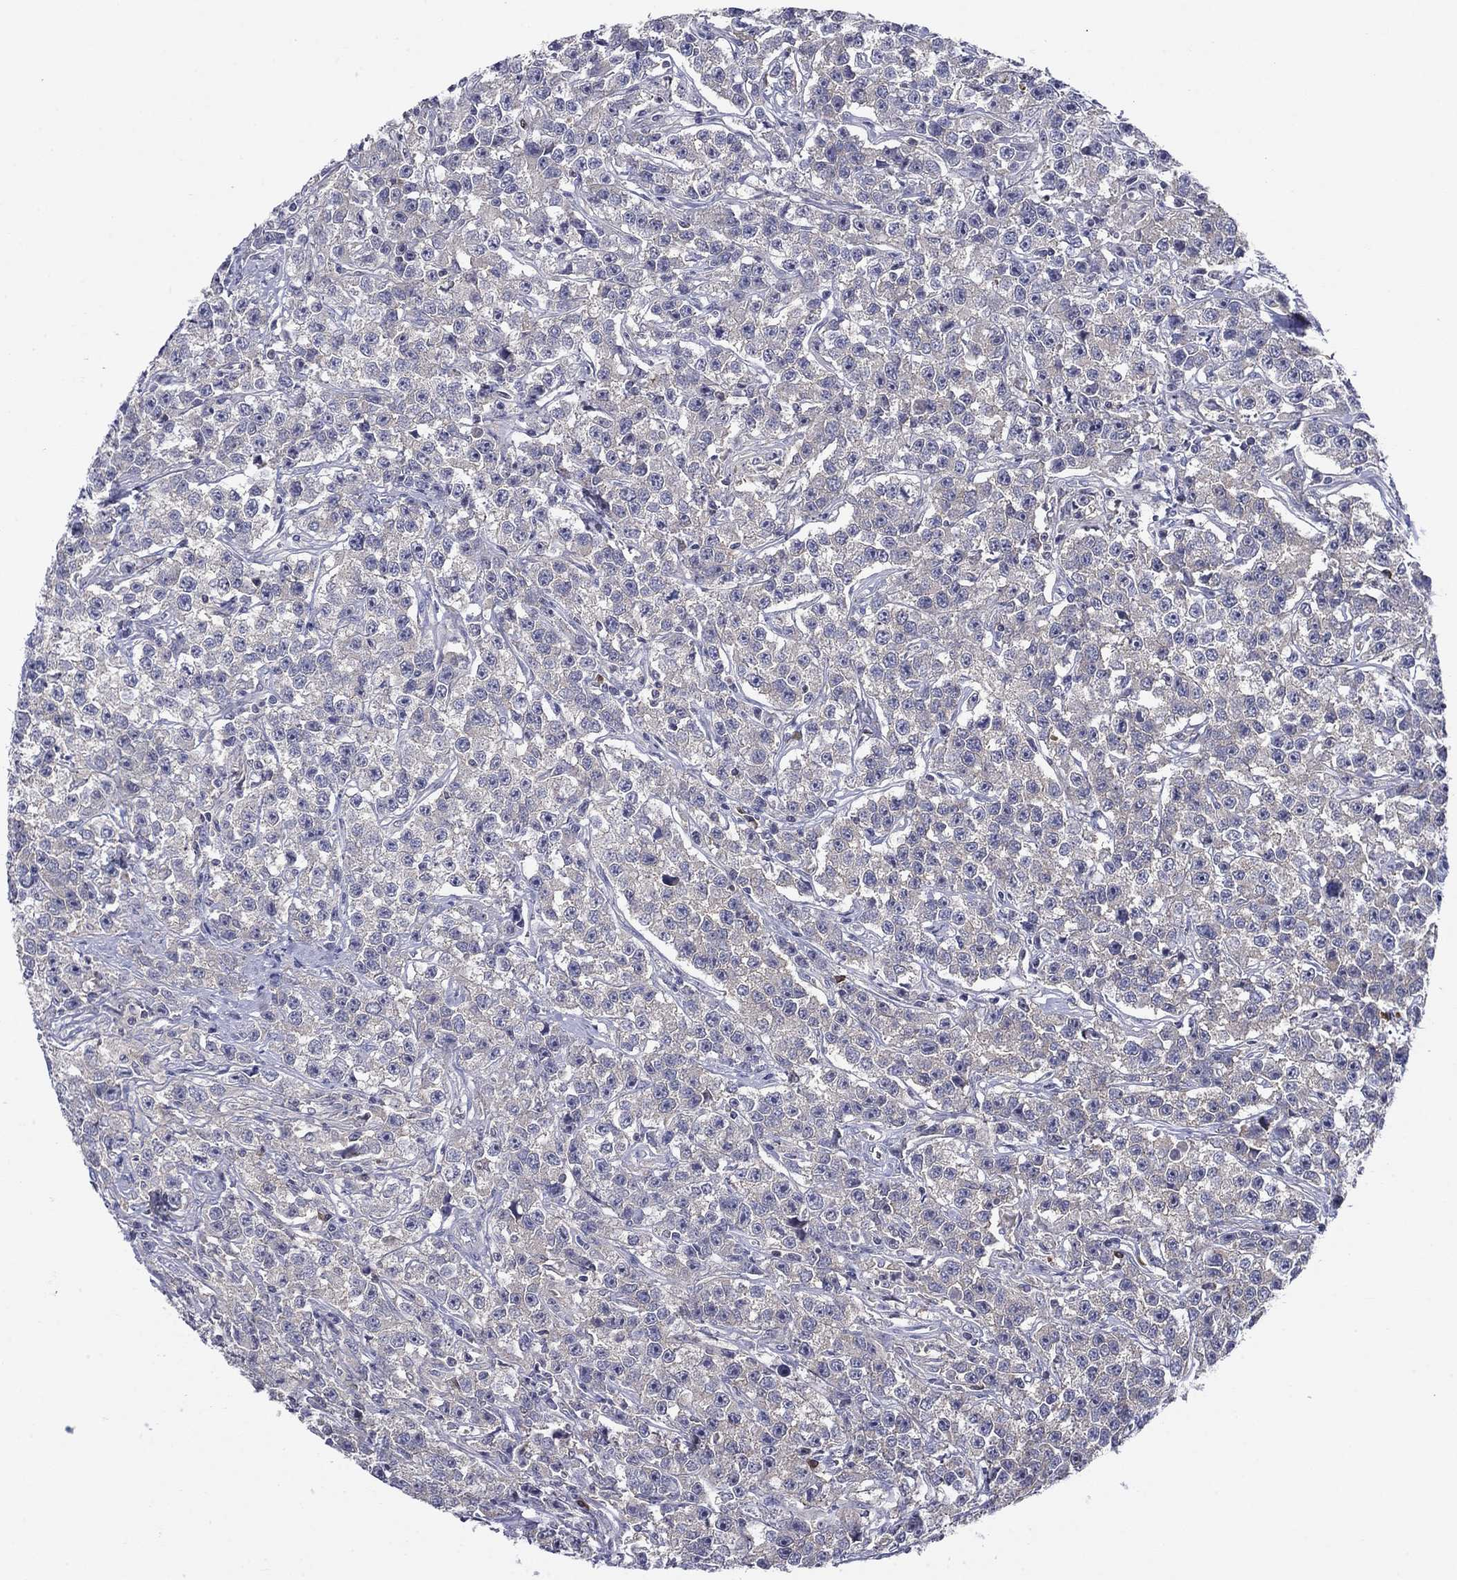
{"staining": {"intensity": "negative", "quantity": "none", "location": "none"}, "tissue": "testis cancer", "cell_type": "Tumor cells", "image_type": "cancer", "snomed": [{"axis": "morphology", "description": "Seminoma, NOS"}, {"axis": "topography", "description": "Testis"}], "caption": "A micrograph of testis cancer (seminoma) stained for a protein reveals no brown staining in tumor cells.", "gene": "POU2F2", "patient": {"sex": "male", "age": 59}}